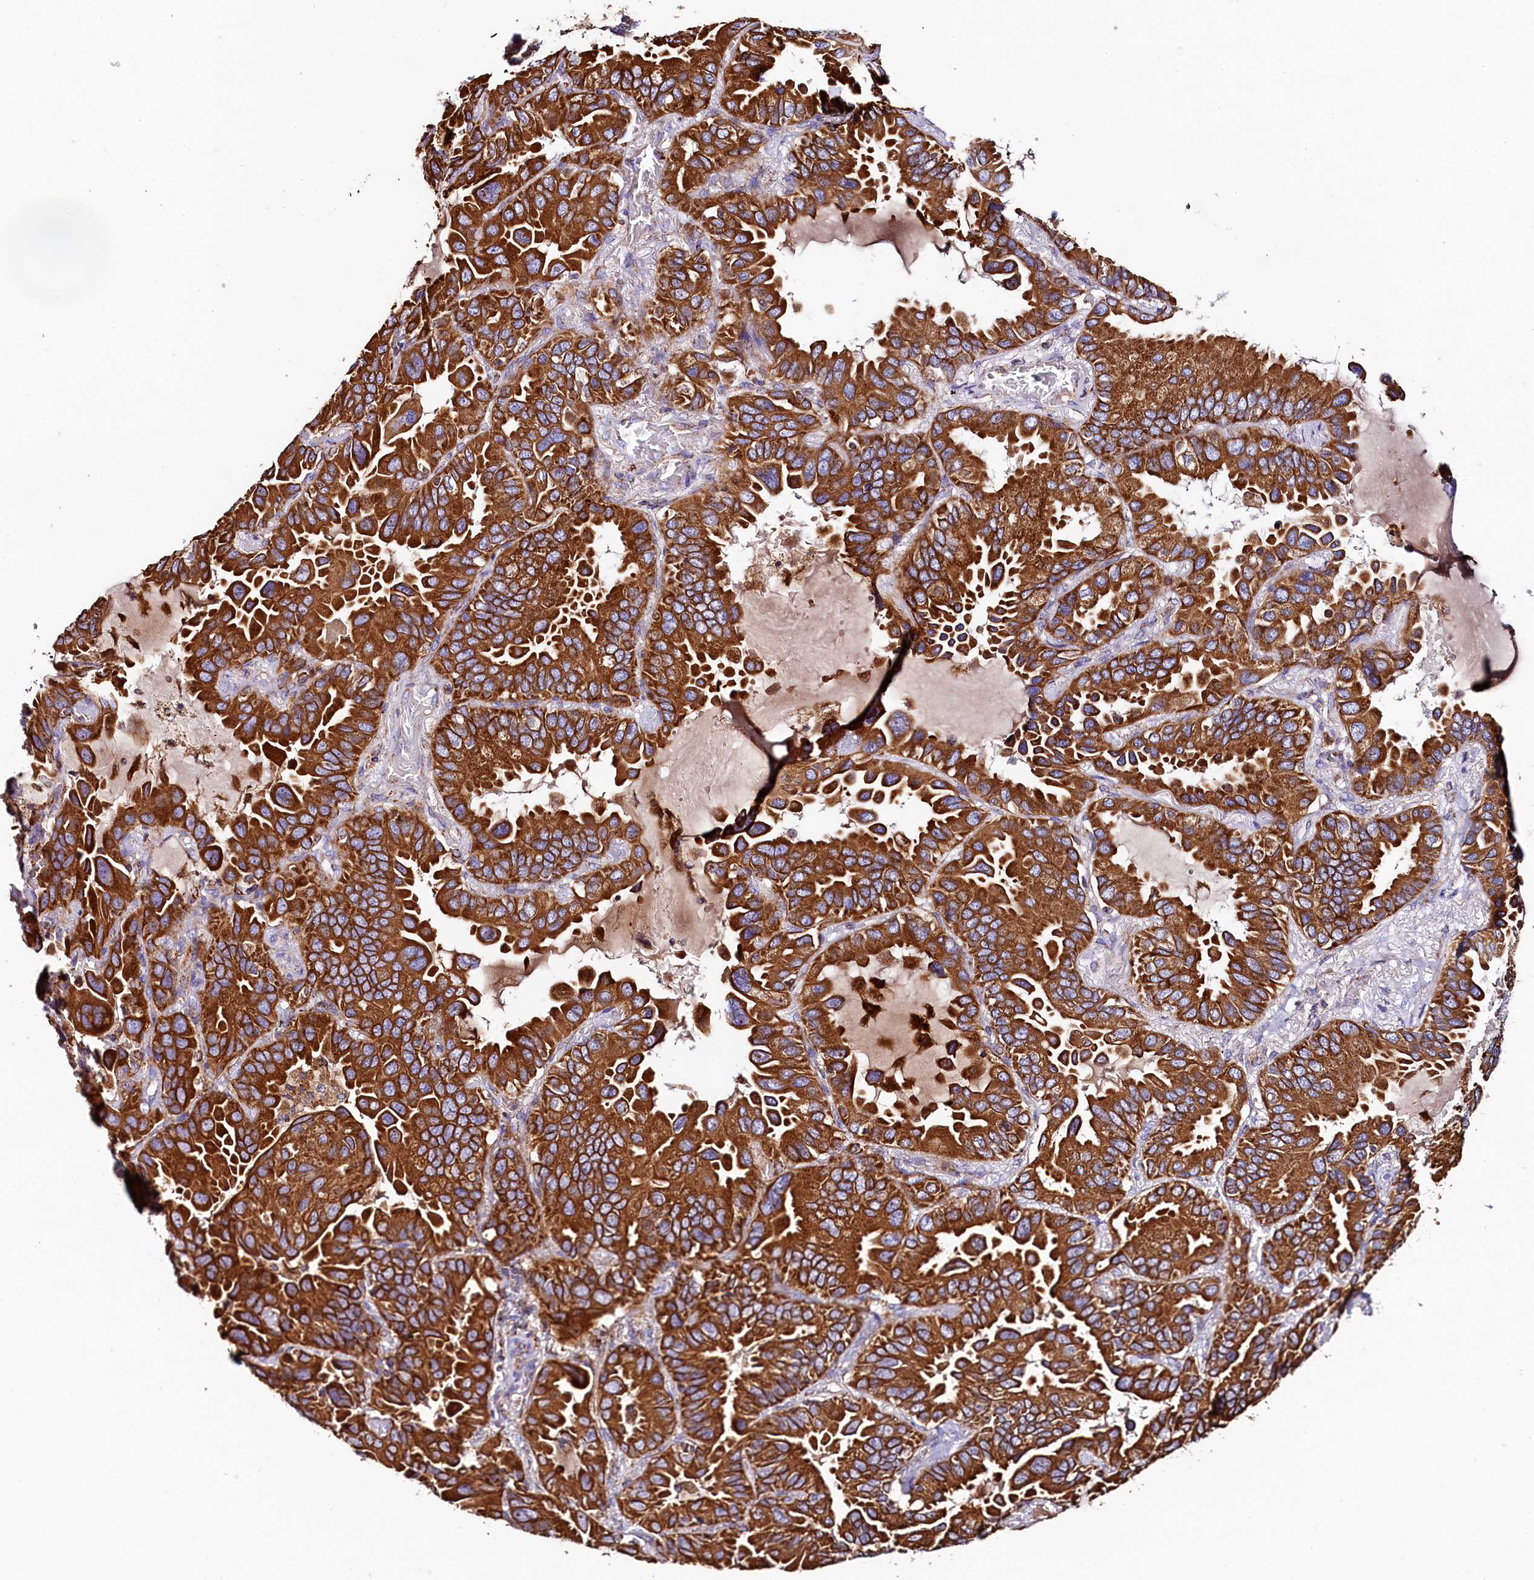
{"staining": {"intensity": "strong", "quantity": ">75%", "location": "cytoplasmic/membranous"}, "tissue": "lung cancer", "cell_type": "Tumor cells", "image_type": "cancer", "snomed": [{"axis": "morphology", "description": "Adenocarcinoma, NOS"}, {"axis": "topography", "description": "Lung"}], "caption": "This photomicrograph exhibits IHC staining of lung cancer (adenocarcinoma), with high strong cytoplasmic/membranous positivity in about >75% of tumor cells.", "gene": "CLYBL", "patient": {"sex": "male", "age": 64}}